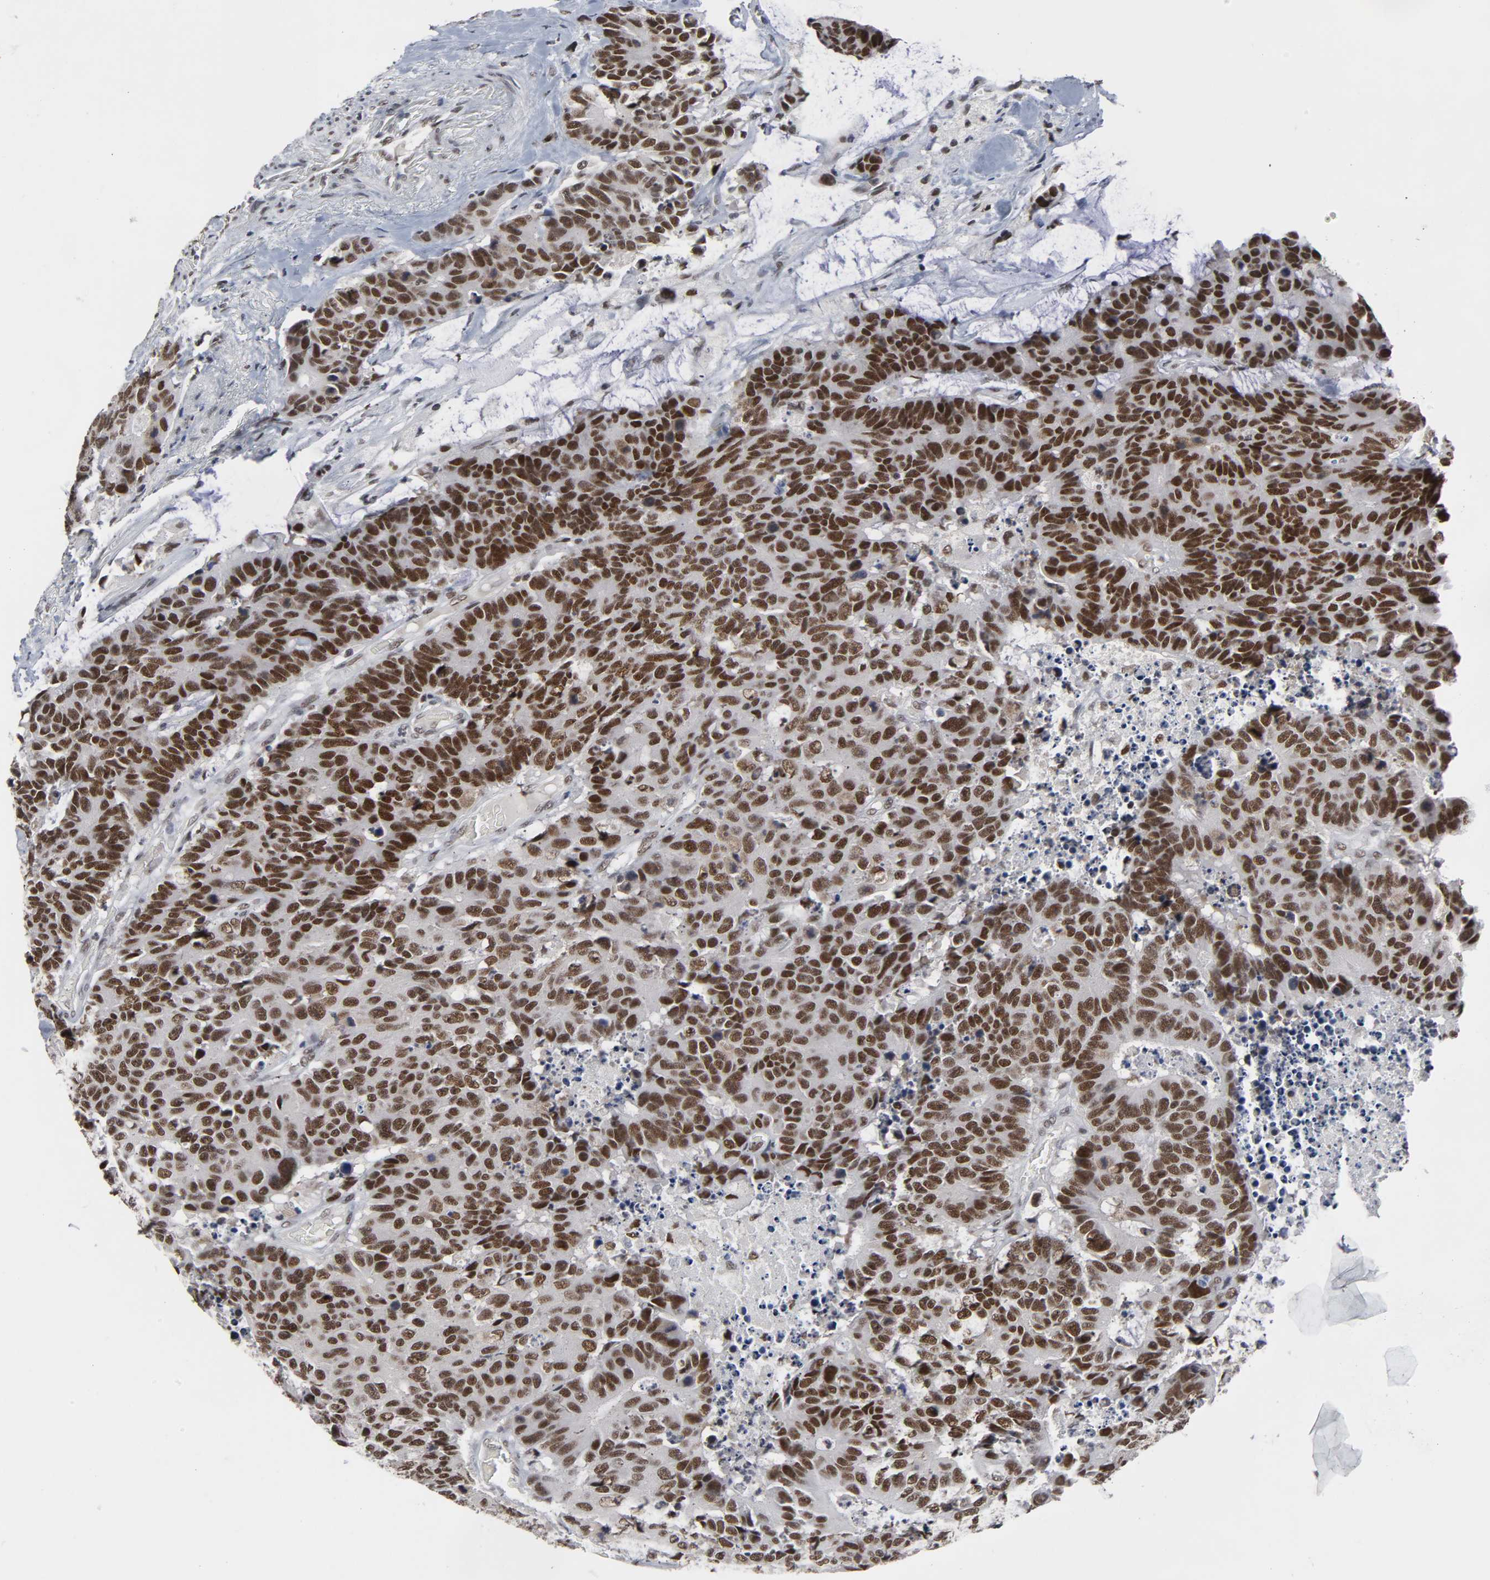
{"staining": {"intensity": "strong", "quantity": ">75%", "location": "nuclear"}, "tissue": "colorectal cancer", "cell_type": "Tumor cells", "image_type": "cancer", "snomed": [{"axis": "morphology", "description": "Adenocarcinoma, NOS"}, {"axis": "topography", "description": "Colon"}], "caption": "There is high levels of strong nuclear positivity in tumor cells of colorectal cancer (adenocarcinoma), as demonstrated by immunohistochemical staining (brown color).", "gene": "TRIM33", "patient": {"sex": "female", "age": 86}}